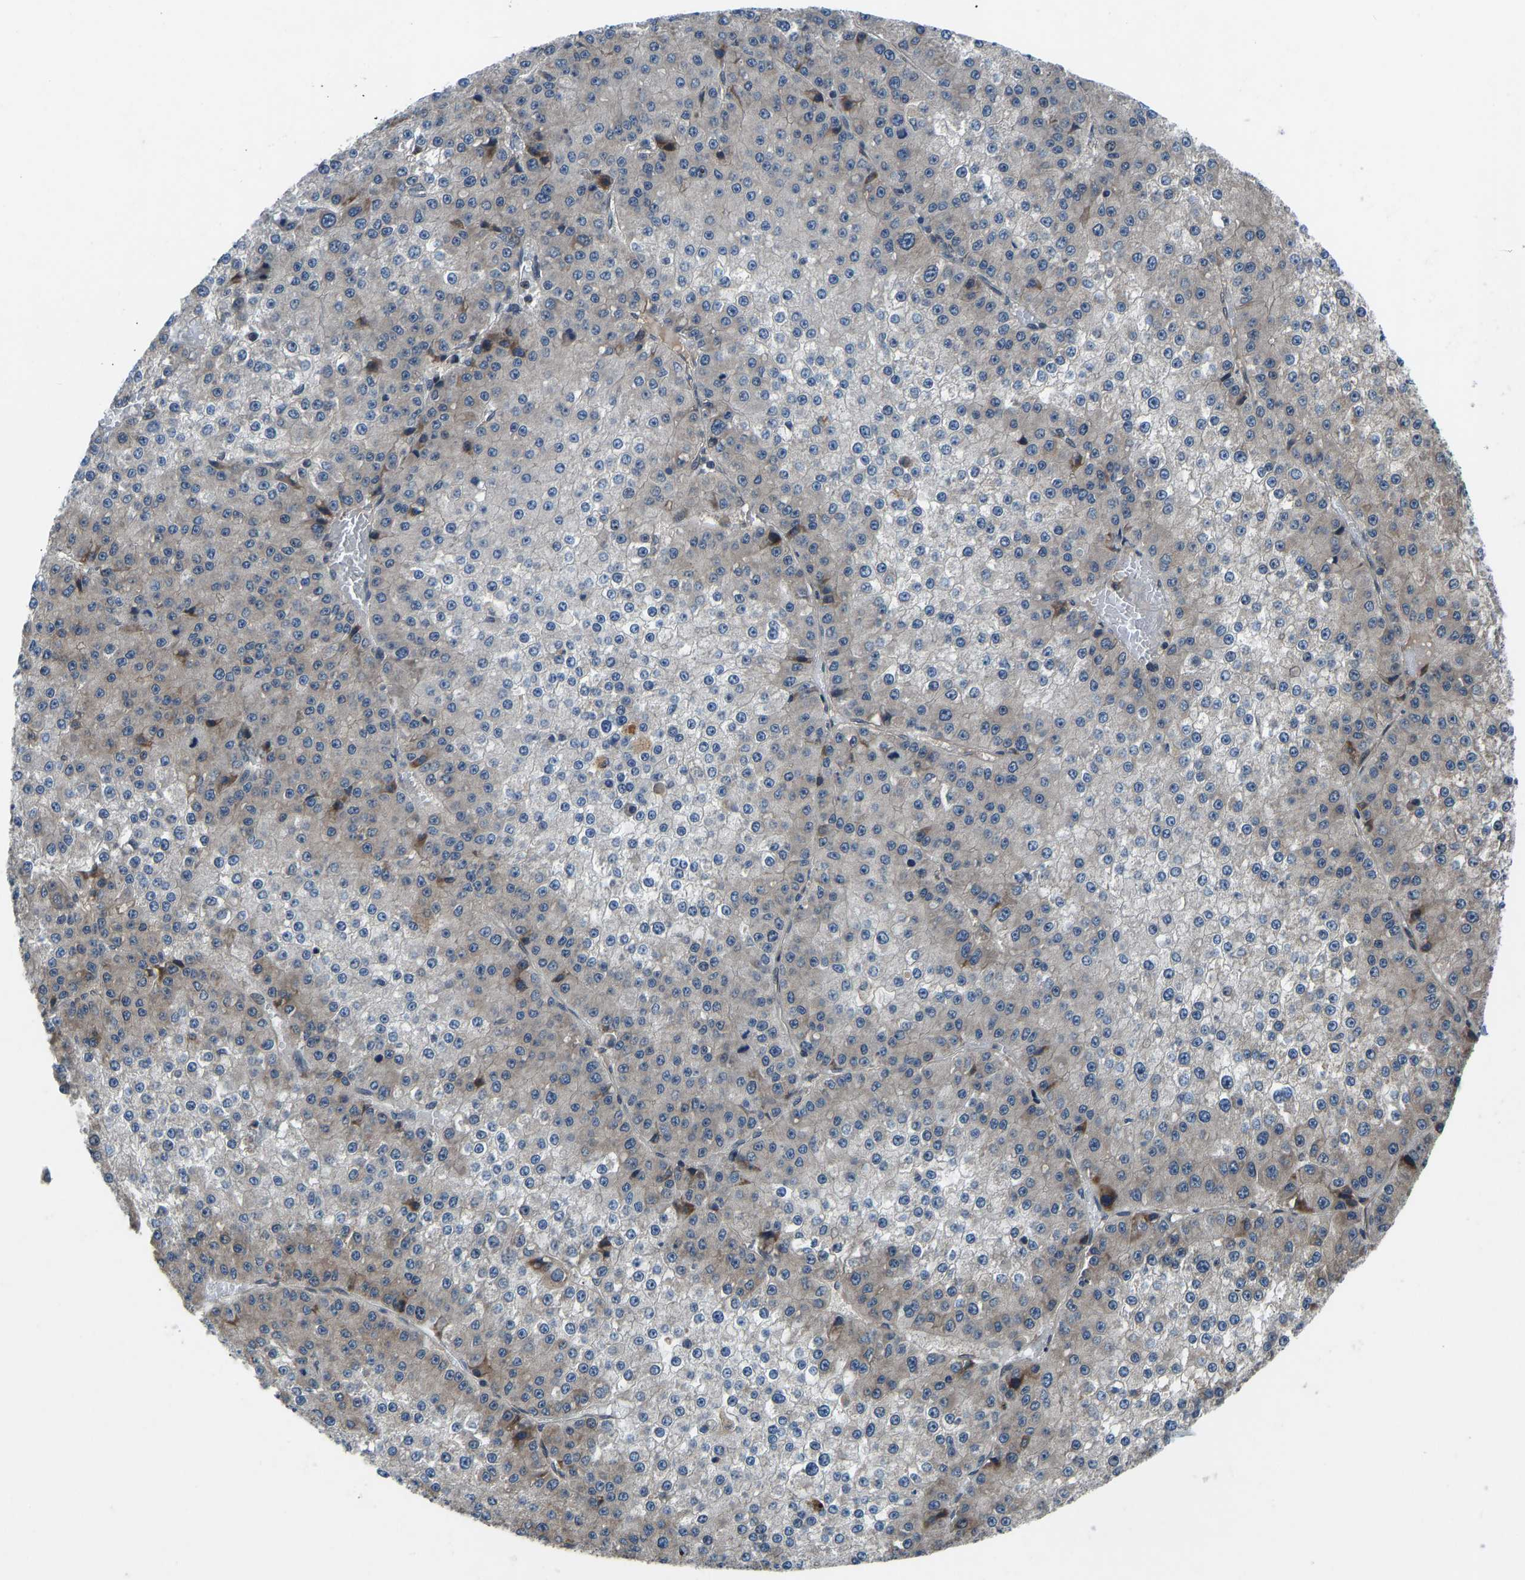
{"staining": {"intensity": "moderate", "quantity": "<25%", "location": "cytoplasmic/membranous"}, "tissue": "liver cancer", "cell_type": "Tumor cells", "image_type": "cancer", "snomed": [{"axis": "morphology", "description": "Carcinoma, Hepatocellular, NOS"}, {"axis": "topography", "description": "Liver"}], "caption": "The micrograph displays staining of hepatocellular carcinoma (liver), revealing moderate cytoplasmic/membranous protein expression (brown color) within tumor cells. (brown staining indicates protein expression, while blue staining denotes nuclei).", "gene": "RLIM", "patient": {"sex": "female", "age": 73}}